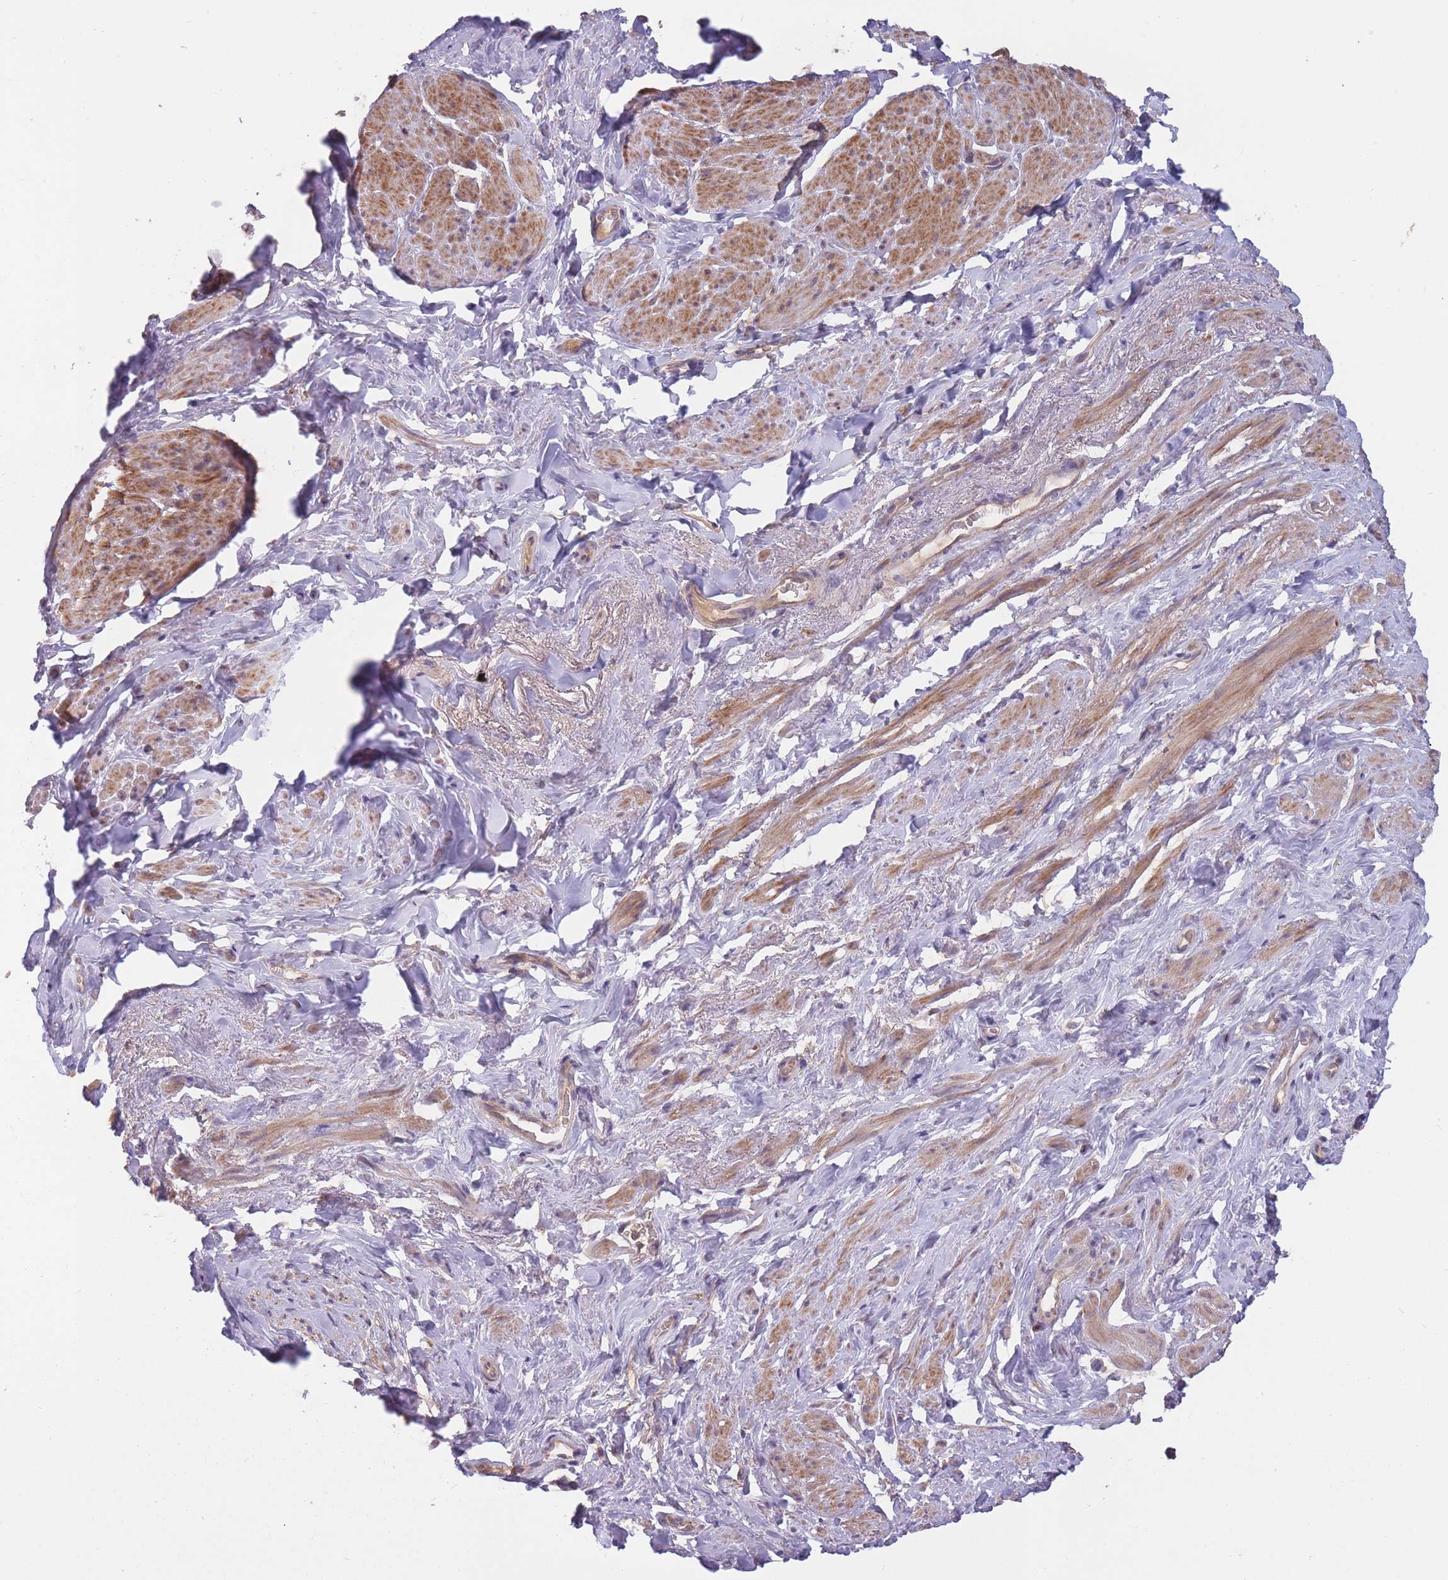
{"staining": {"intensity": "moderate", "quantity": ">75%", "location": "cytoplasmic/membranous"}, "tissue": "smooth muscle", "cell_type": "Smooth muscle cells", "image_type": "normal", "snomed": [{"axis": "morphology", "description": "Normal tissue, NOS"}, {"axis": "topography", "description": "Smooth muscle"}, {"axis": "topography", "description": "Peripheral nerve tissue"}], "caption": "Immunohistochemistry (DAB) staining of normal human smooth muscle displays moderate cytoplasmic/membranous protein expression in approximately >75% of smooth muscle cells.", "gene": "KIAA1755", "patient": {"sex": "male", "age": 69}}